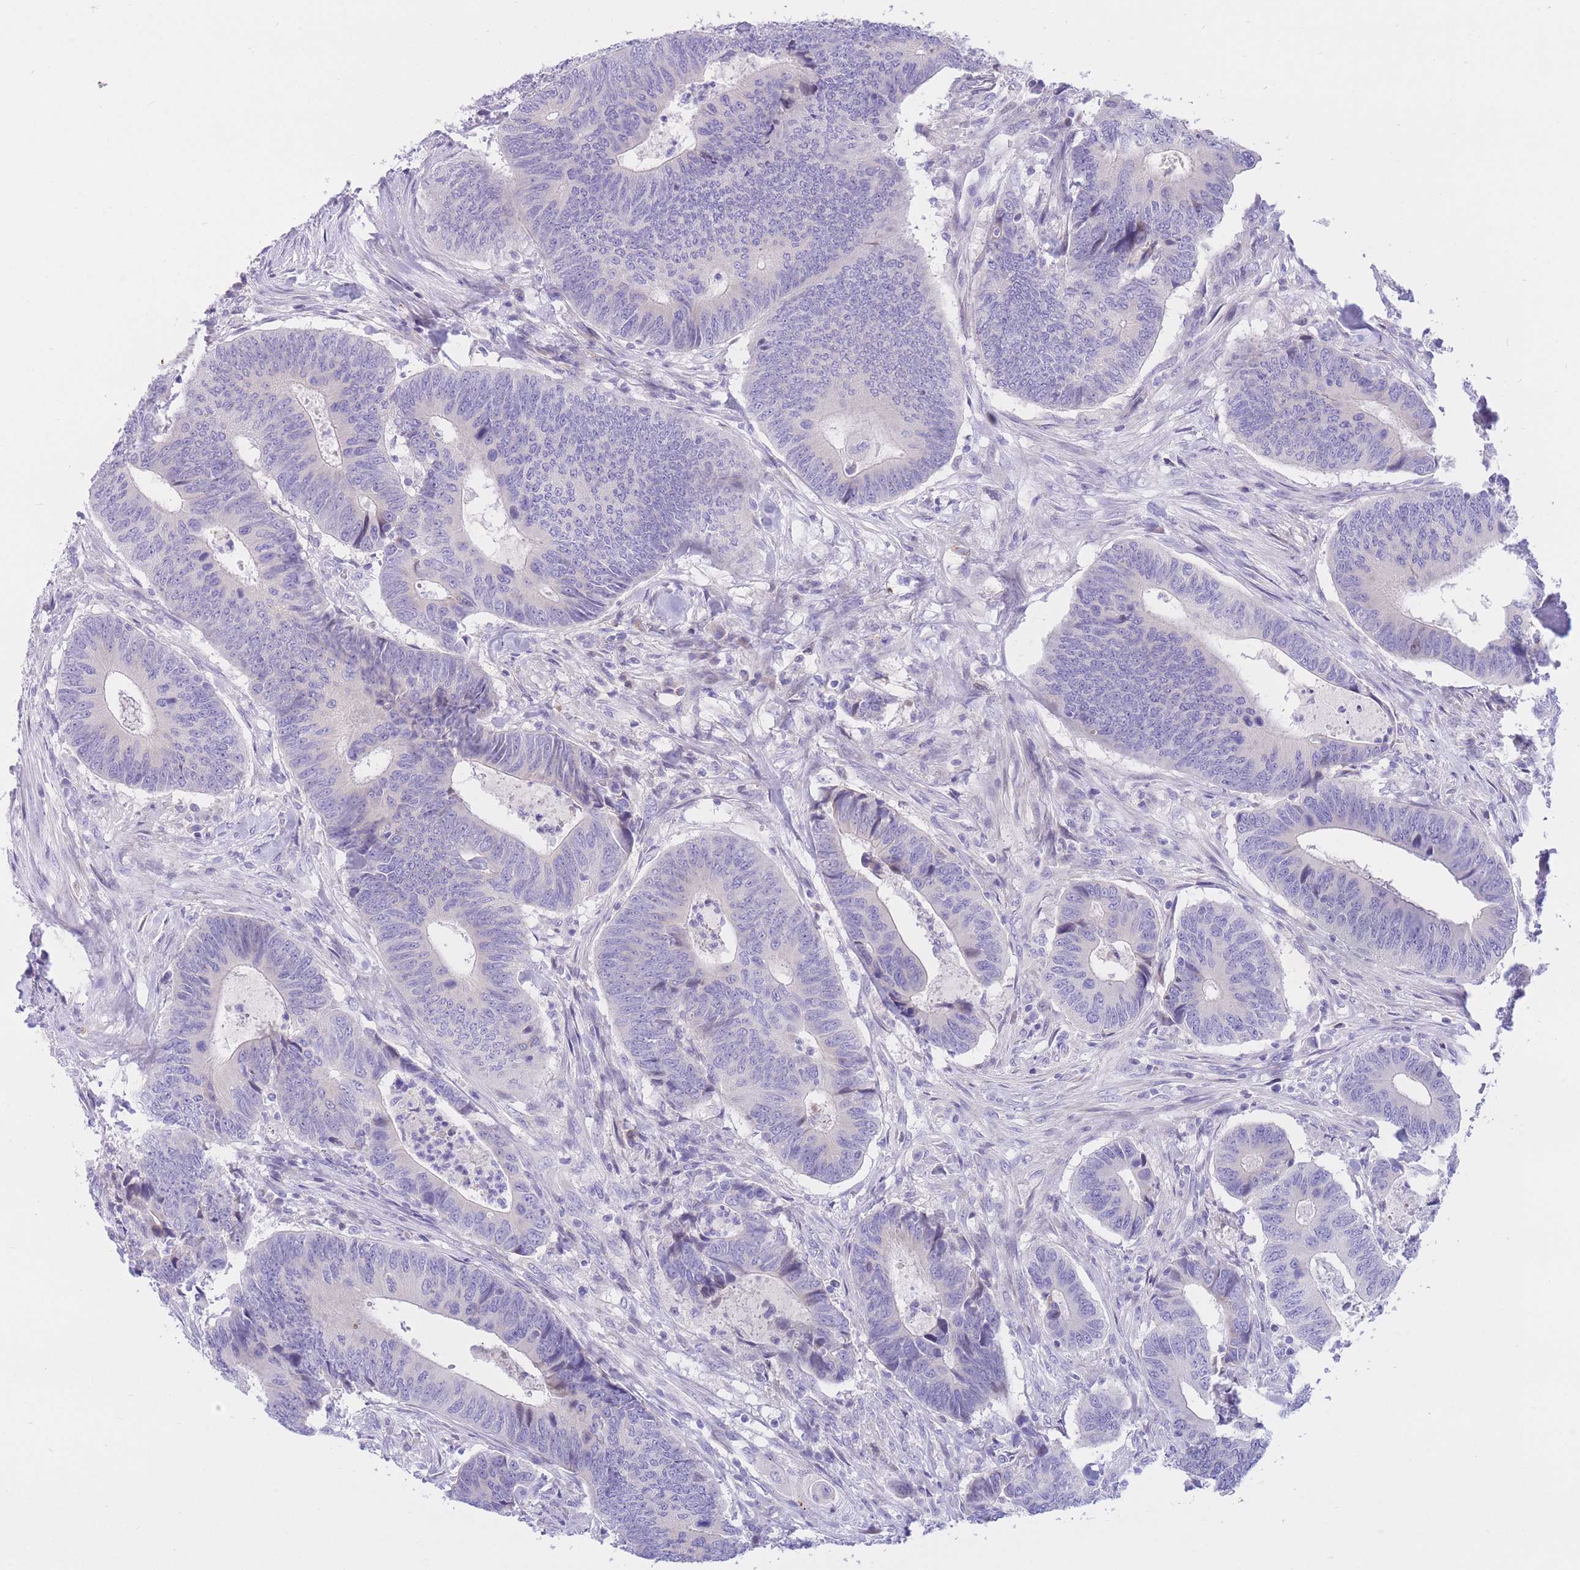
{"staining": {"intensity": "negative", "quantity": "none", "location": "none"}, "tissue": "colorectal cancer", "cell_type": "Tumor cells", "image_type": "cancer", "snomed": [{"axis": "morphology", "description": "Adenocarcinoma, NOS"}, {"axis": "topography", "description": "Colon"}], "caption": "IHC image of neoplastic tissue: colorectal adenocarcinoma stained with DAB shows no significant protein expression in tumor cells. Brightfield microscopy of immunohistochemistry (IHC) stained with DAB (brown) and hematoxylin (blue), captured at high magnification.", "gene": "RPL39L", "patient": {"sex": "male", "age": 87}}